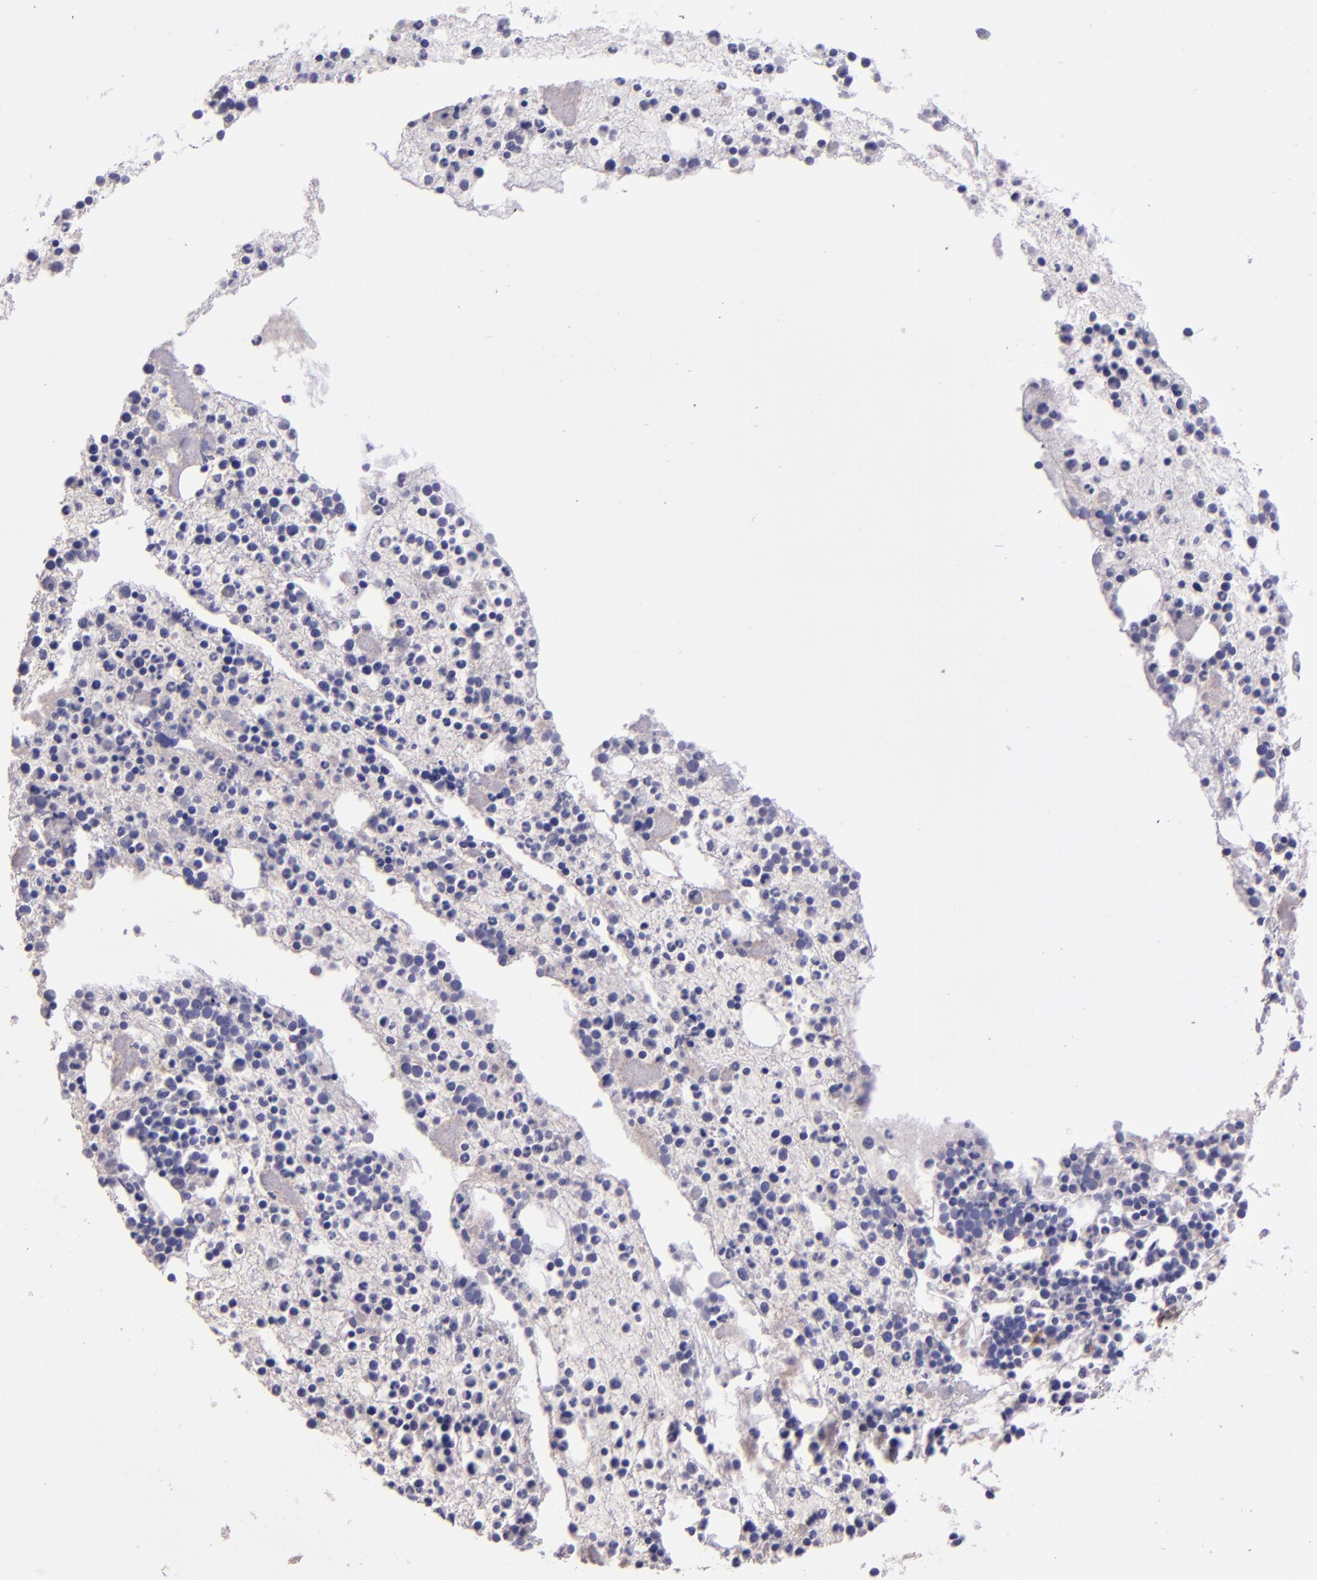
{"staining": {"intensity": "weak", "quantity": "<25%", "location": "cytoplasmic/membranous"}, "tissue": "bone marrow", "cell_type": "Hematopoietic cells", "image_type": "normal", "snomed": [{"axis": "morphology", "description": "Normal tissue, NOS"}, {"axis": "topography", "description": "Bone marrow"}], "caption": "Micrograph shows no protein positivity in hematopoietic cells of benign bone marrow.", "gene": "PAPPA", "patient": {"sex": "male", "age": 15}}